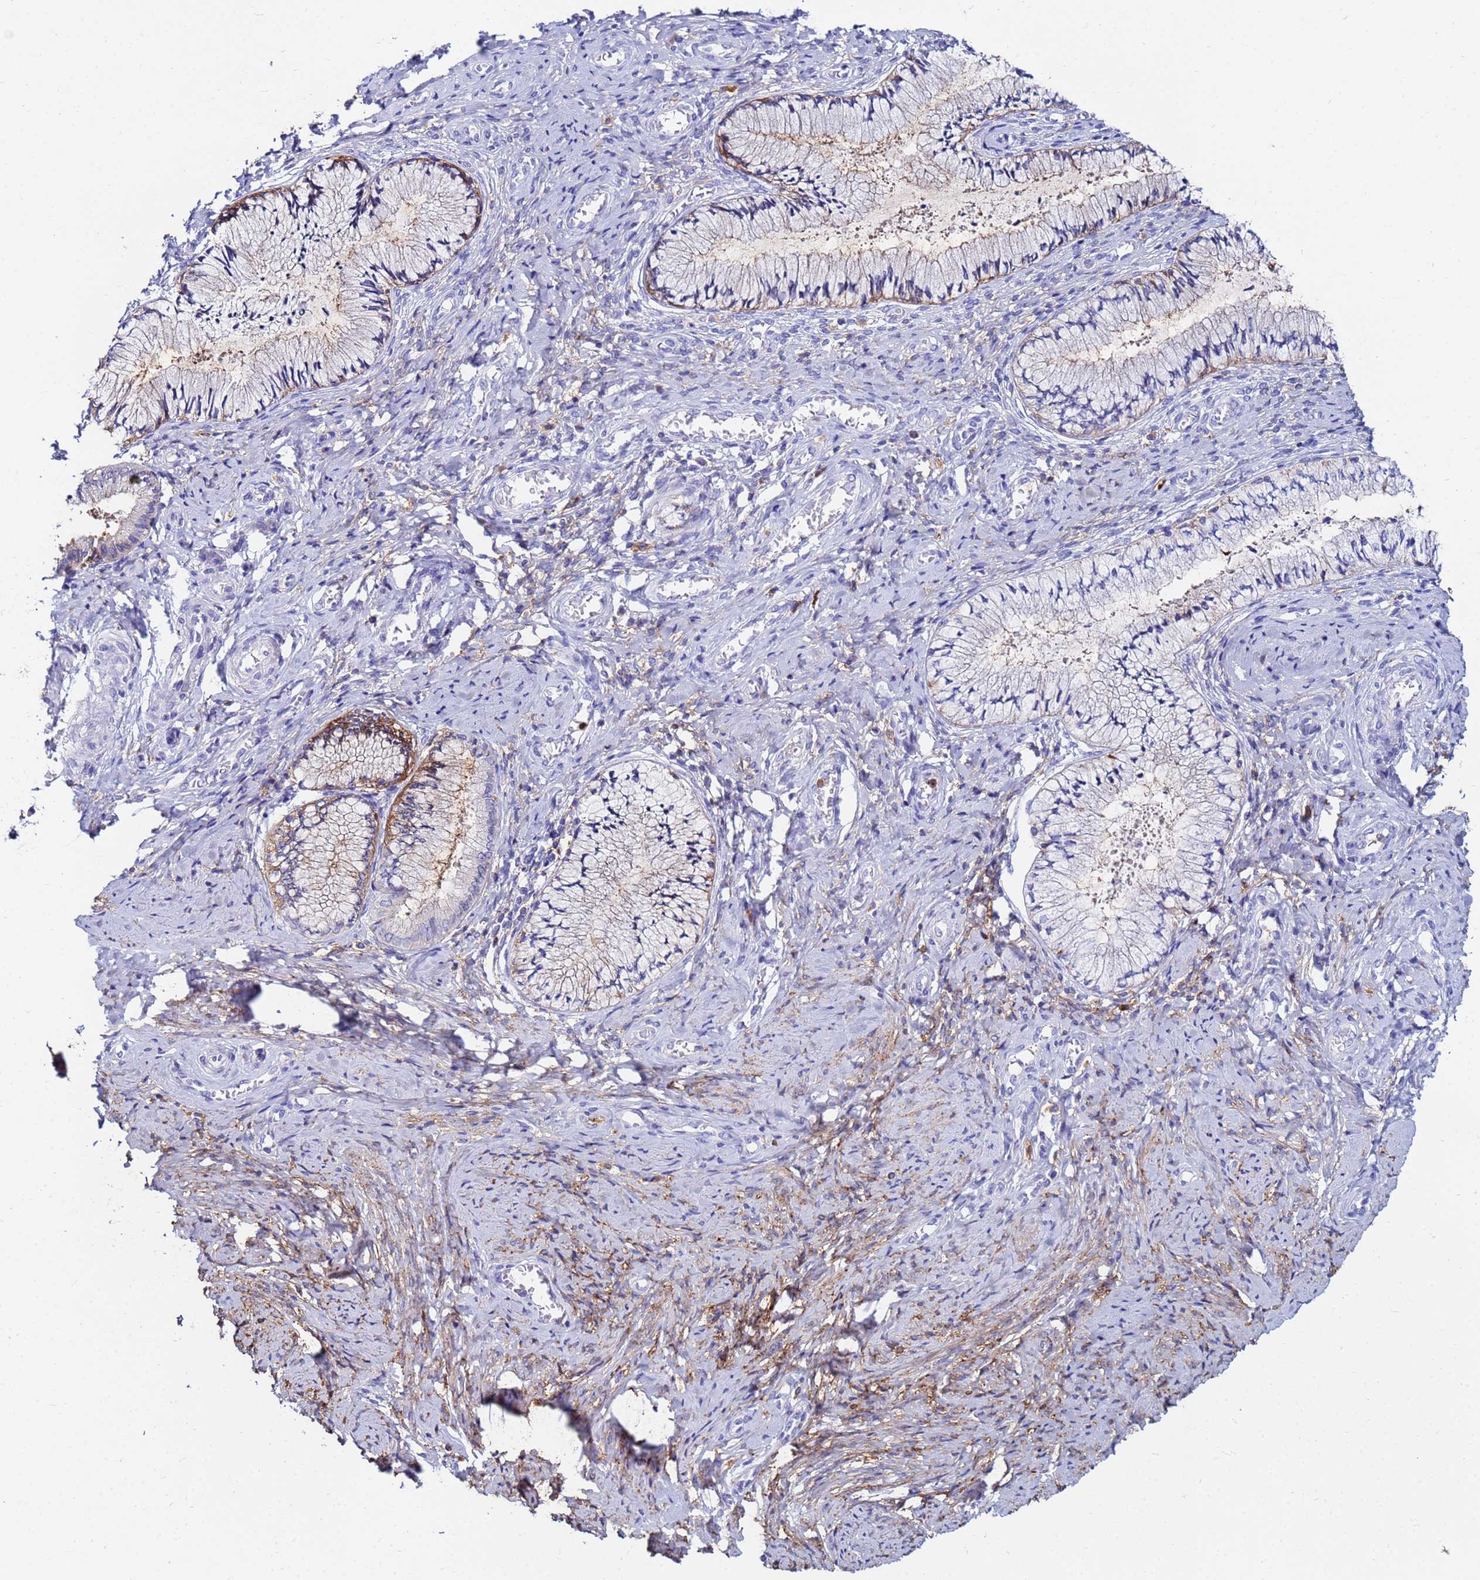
{"staining": {"intensity": "moderate", "quantity": "<25%", "location": "cytoplasmic/membranous"}, "tissue": "cervix", "cell_type": "Glandular cells", "image_type": "normal", "snomed": [{"axis": "morphology", "description": "Normal tissue, NOS"}, {"axis": "topography", "description": "Cervix"}], "caption": "This is a micrograph of IHC staining of benign cervix, which shows moderate staining in the cytoplasmic/membranous of glandular cells.", "gene": "BASP1", "patient": {"sex": "female", "age": 42}}